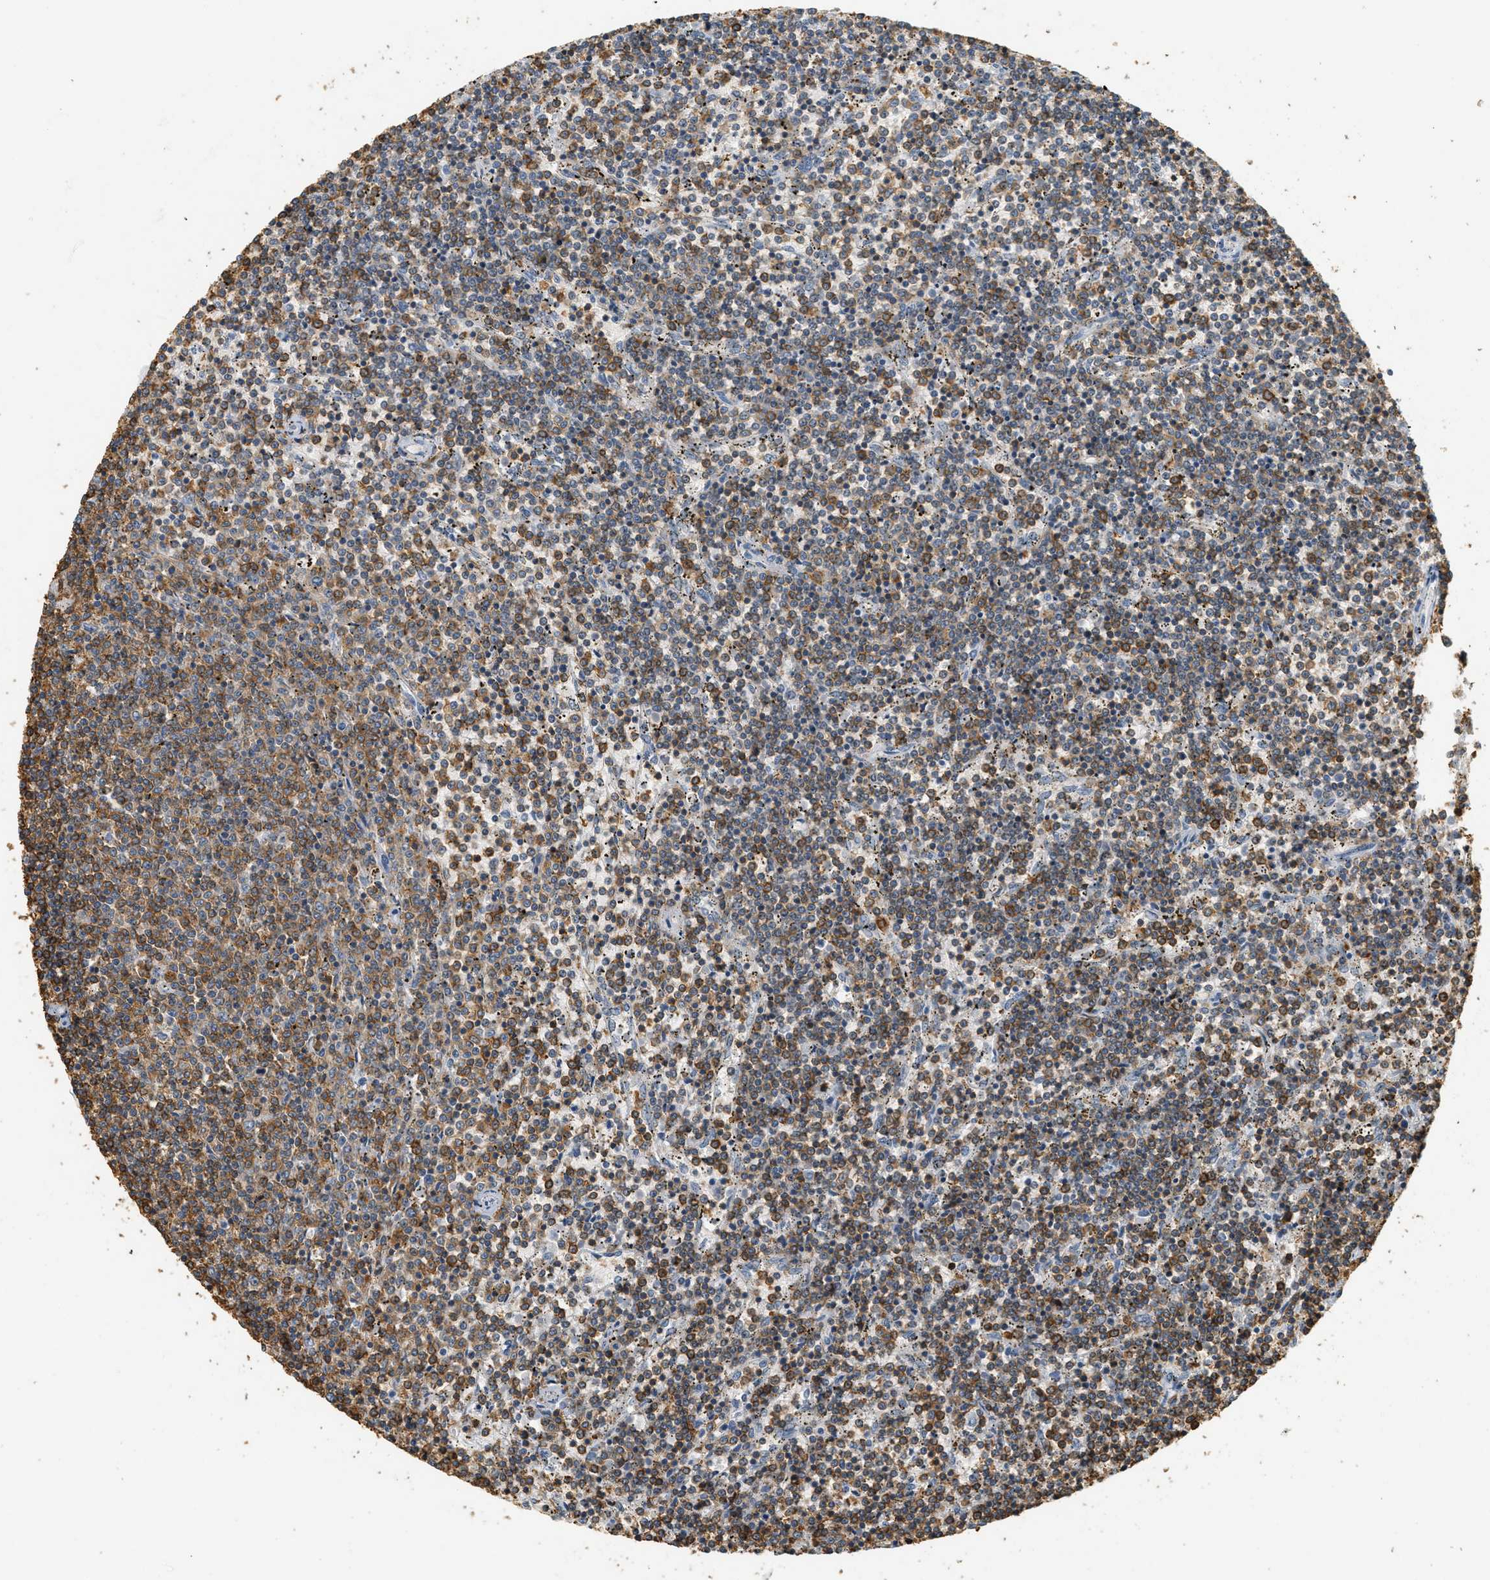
{"staining": {"intensity": "moderate", "quantity": ">75%", "location": "cytoplasmic/membranous"}, "tissue": "lymphoma", "cell_type": "Tumor cells", "image_type": "cancer", "snomed": [{"axis": "morphology", "description": "Malignant lymphoma, non-Hodgkin's type, Low grade"}, {"axis": "topography", "description": "Spleen"}], "caption": "IHC staining of low-grade malignant lymphoma, non-Hodgkin's type, which demonstrates medium levels of moderate cytoplasmic/membranous staining in about >75% of tumor cells indicating moderate cytoplasmic/membranous protein expression. The staining was performed using DAB (brown) for protein detection and nuclei were counterstained in hematoxylin (blue).", "gene": "LSP1", "patient": {"sex": "female", "age": 50}}